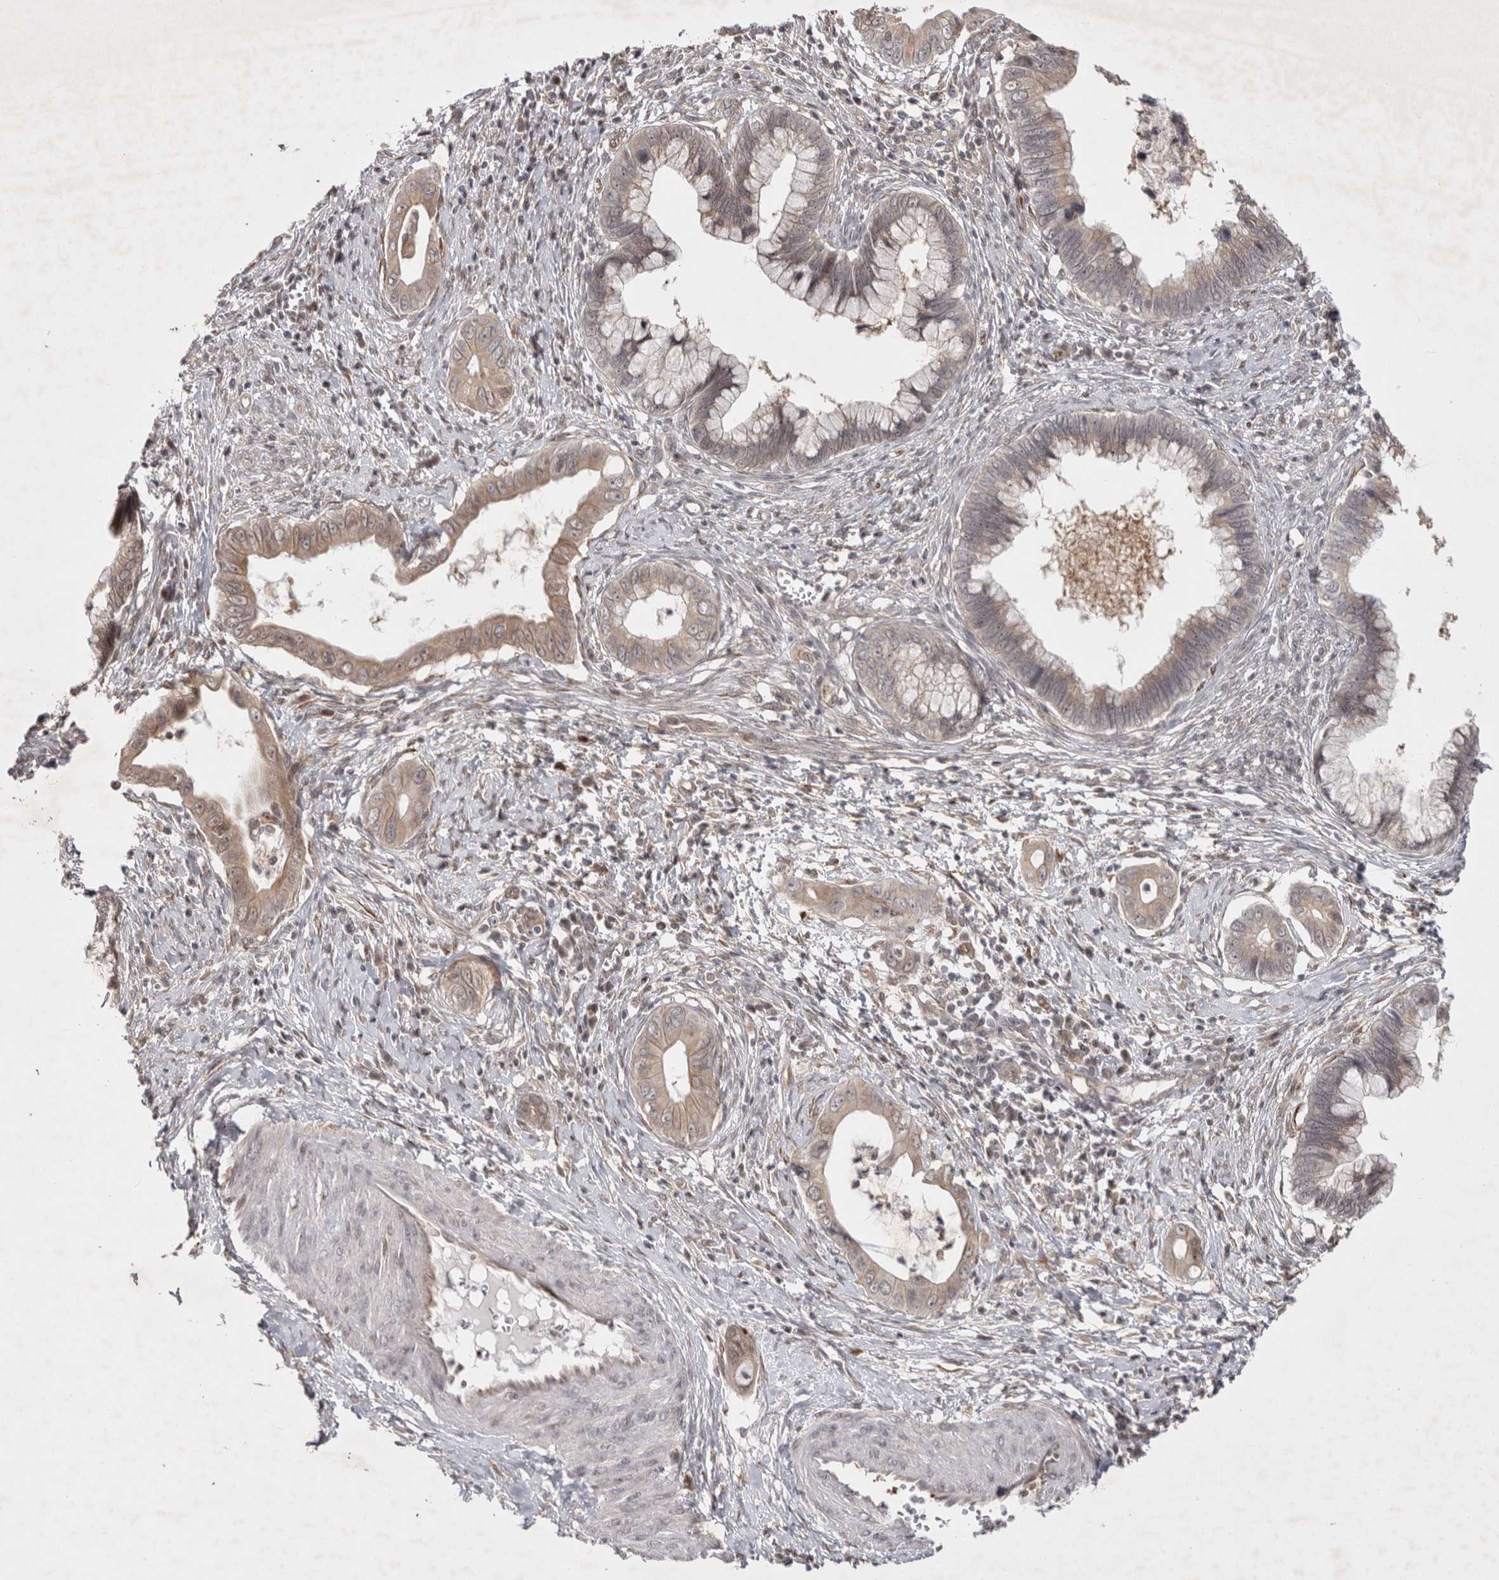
{"staining": {"intensity": "moderate", "quantity": ">75%", "location": "cytoplasmic/membranous"}, "tissue": "cervical cancer", "cell_type": "Tumor cells", "image_type": "cancer", "snomed": [{"axis": "morphology", "description": "Adenocarcinoma, NOS"}, {"axis": "topography", "description": "Cervix"}], "caption": "Cervical cancer (adenocarcinoma) stained for a protein (brown) exhibits moderate cytoplasmic/membranous positive positivity in about >75% of tumor cells.", "gene": "ZNF318", "patient": {"sex": "female", "age": 44}}